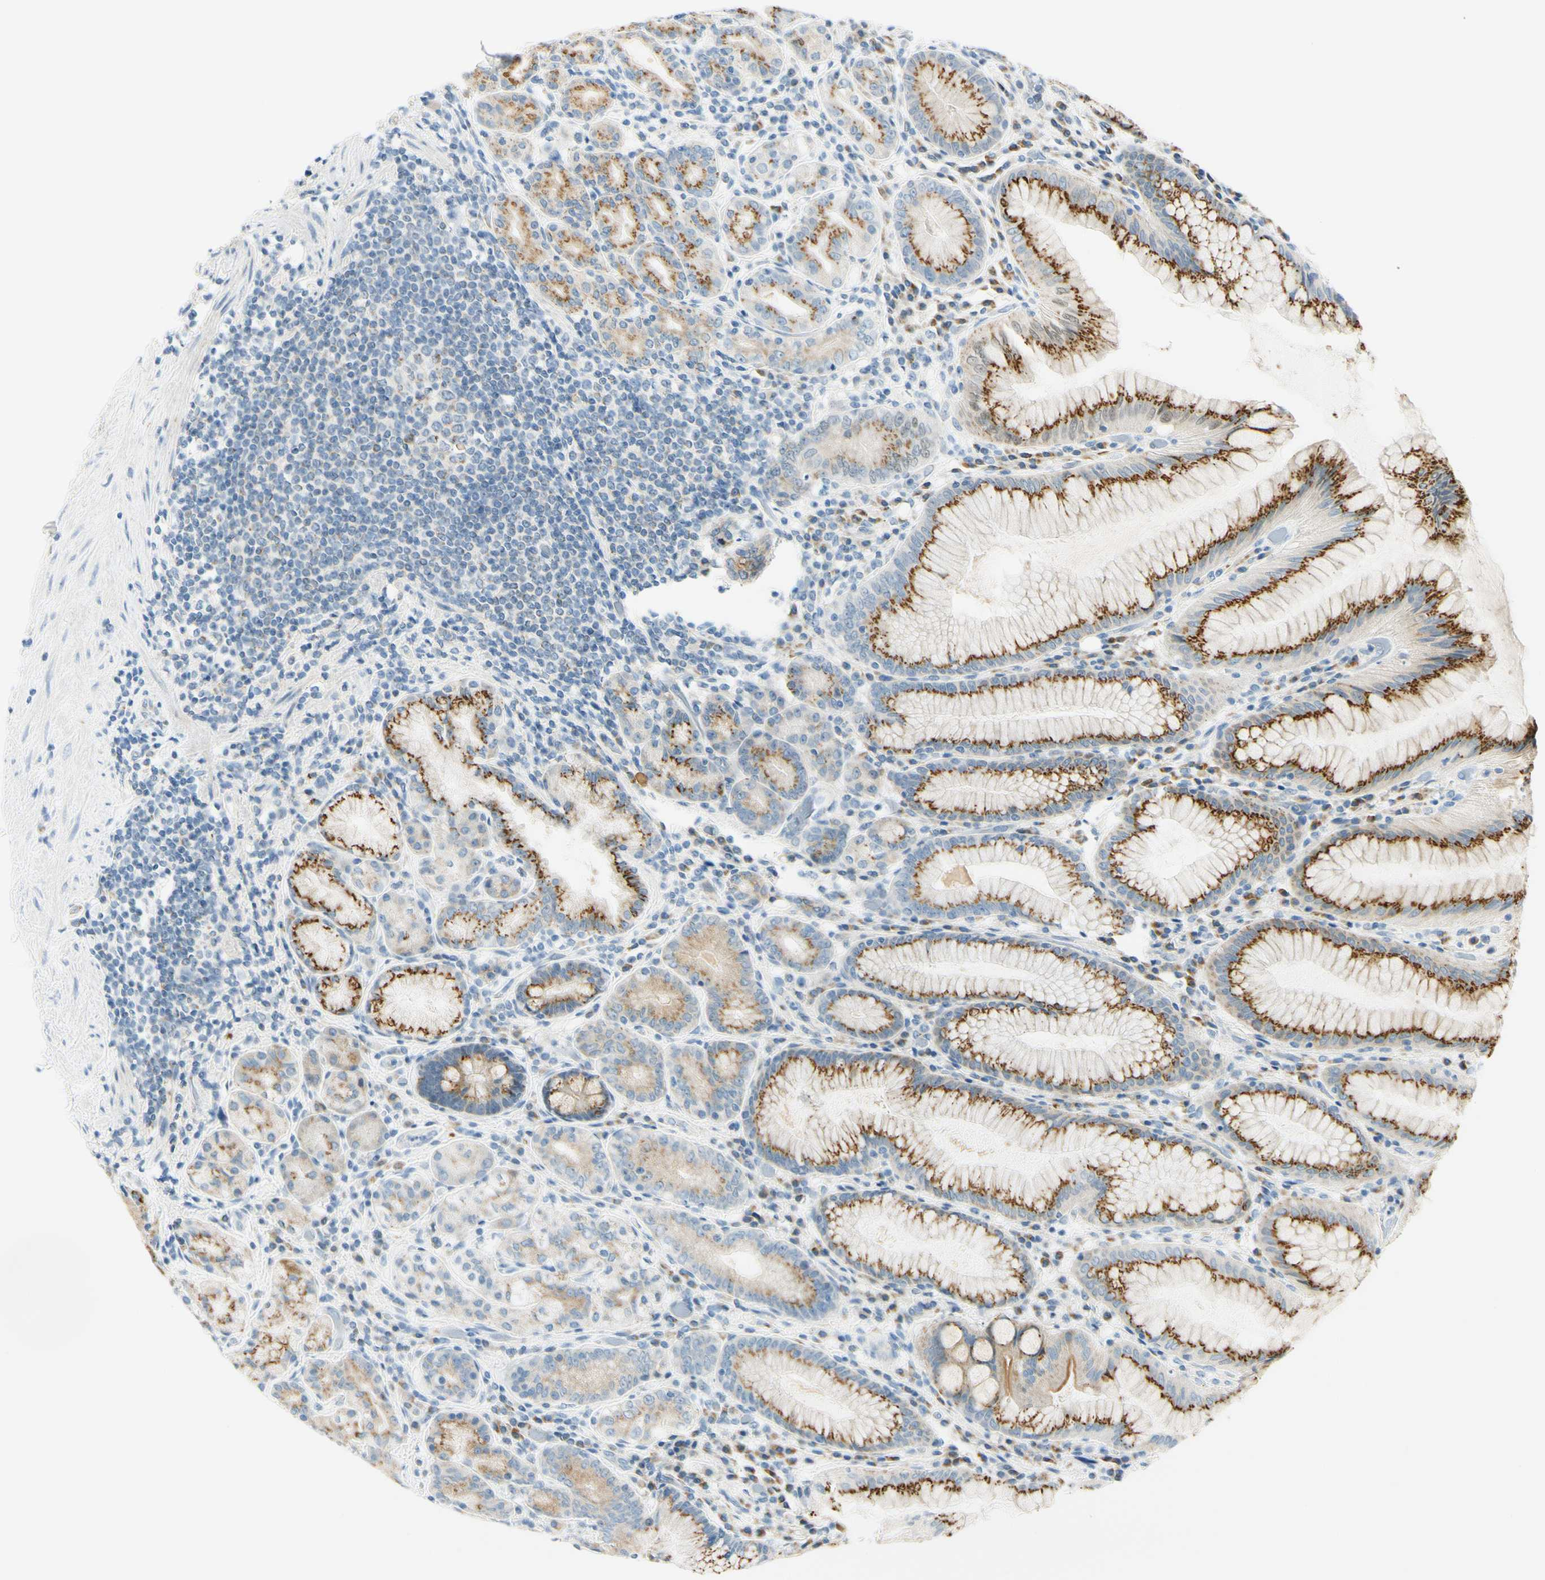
{"staining": {"intensity": "strong", "quantity": ">75%", "location": "cytoplasmic/membranous"}, "tissue": "stomach", "cell_type": "Glandular cells", "image_type": "normal", "snomed": [{"axis": "morphology", "description": "Normal tissue, NOS"}, {"axis": "topography", "description": "Stomach, lower"}], "caption": "DAB immunohistochemical staining of unremarkable stomach reveals strong cytoplasmic/membranous protein expression in about >75% of glandular cells. (DAB = brown stain, brightfield microscopy at high magnification).", "gene": "GALNT5", "patient": {"sex": "female", "age": 76}}